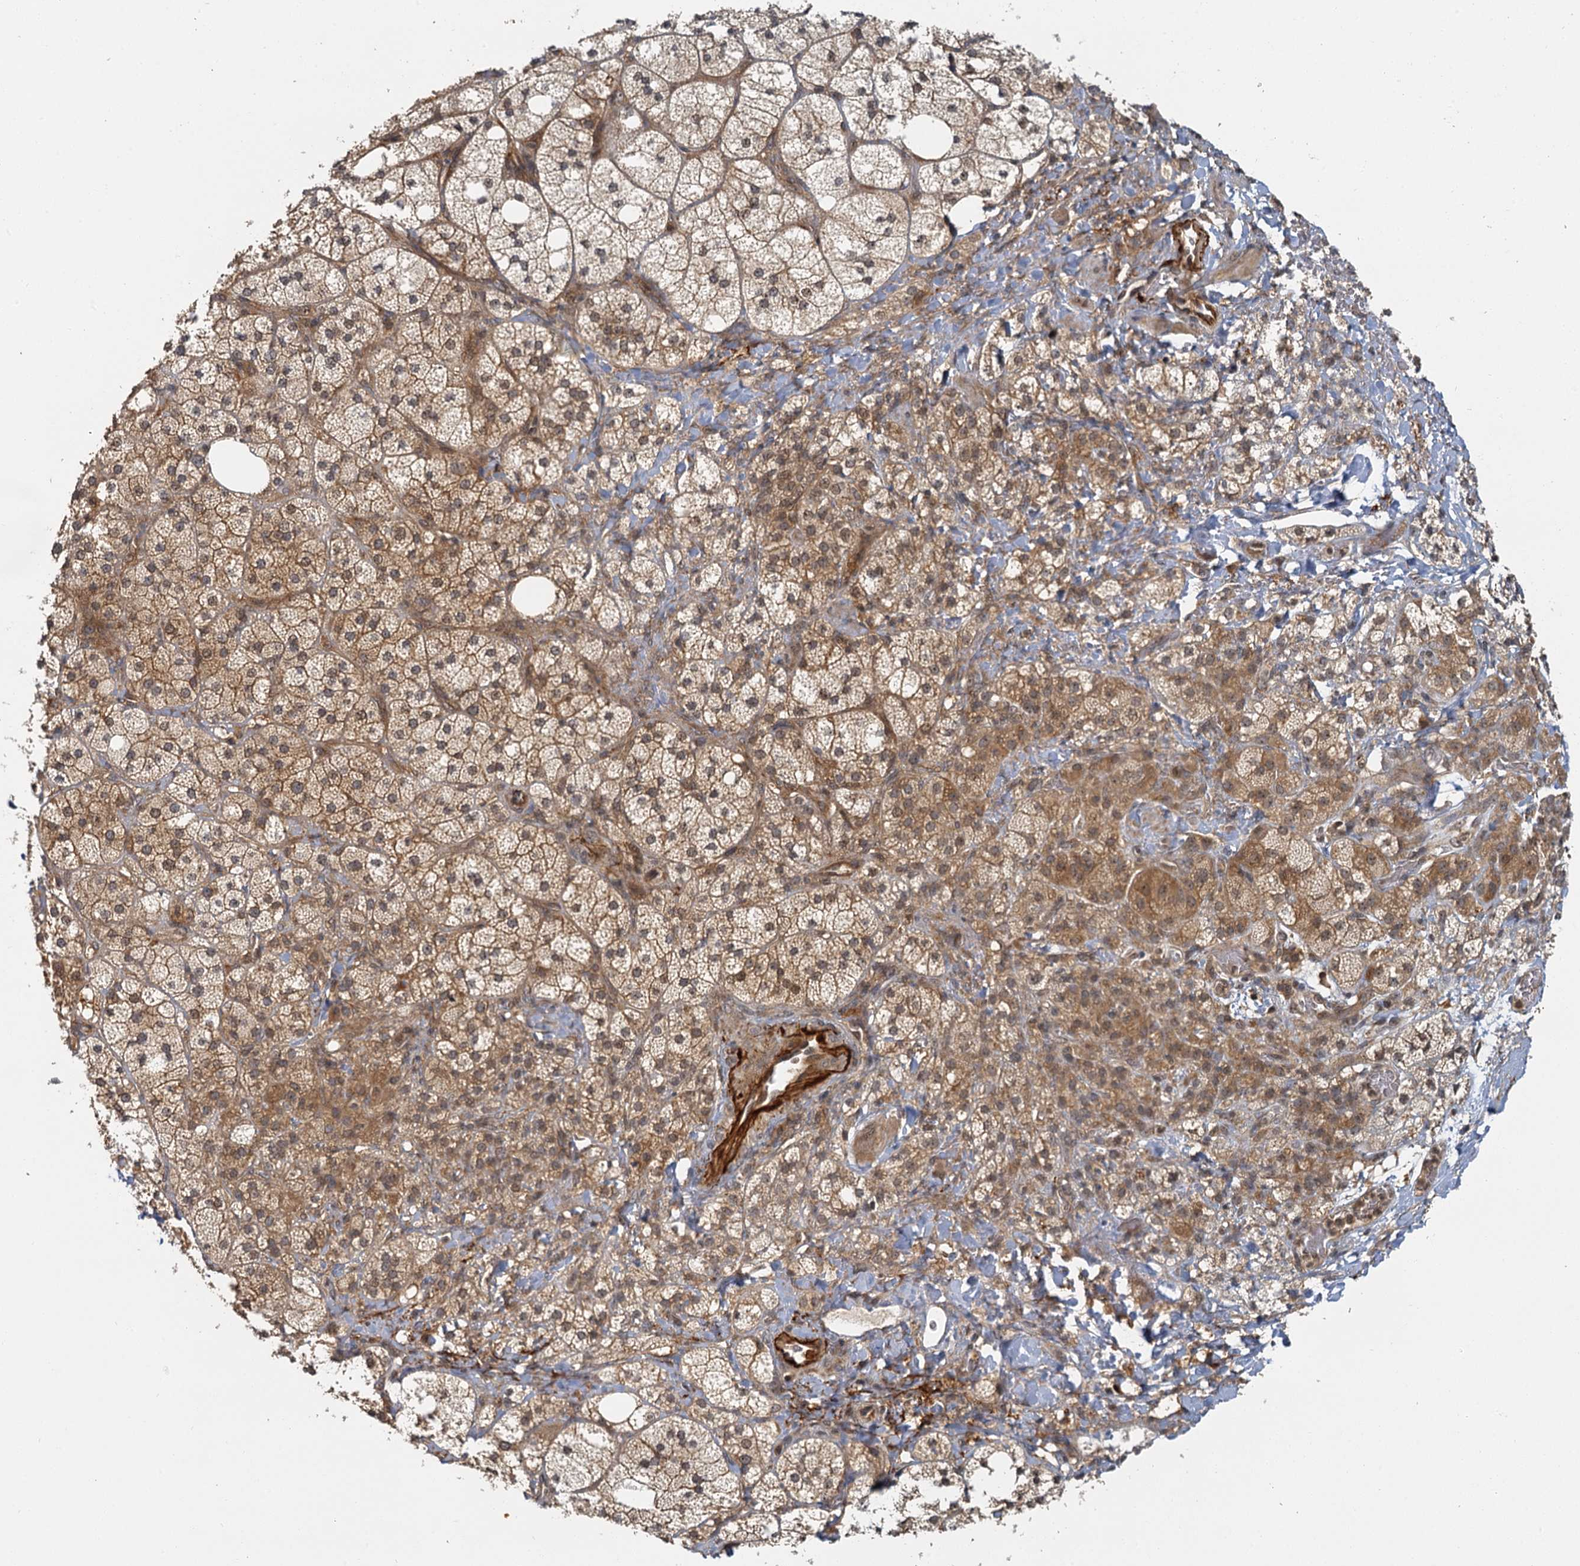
{"staining": {"intensity": "moderate", "quantity": "25%-75%", "location": "cytoplasmic/membranous"}, "tissue": "adrenal gland", "cell_type": "Glandular cells", "image_type": "normal", "snomed": [{"axis": "morphology", "description": "Normal tissue, NOS"}, {"axis": "topography", "description": "Adrenal gland"}], "caption": "High-power microscopy captured an immunohistochemistry histopathology image of benign adrenal gland, revealing moderate cytoplasmic/membranous expression in approximately 25%-75% of glandular cells. (IHC, brightfield microscopy, high magnification).", "gene": "ZNF549", "patient": {"sex": "male", "age": 61}}